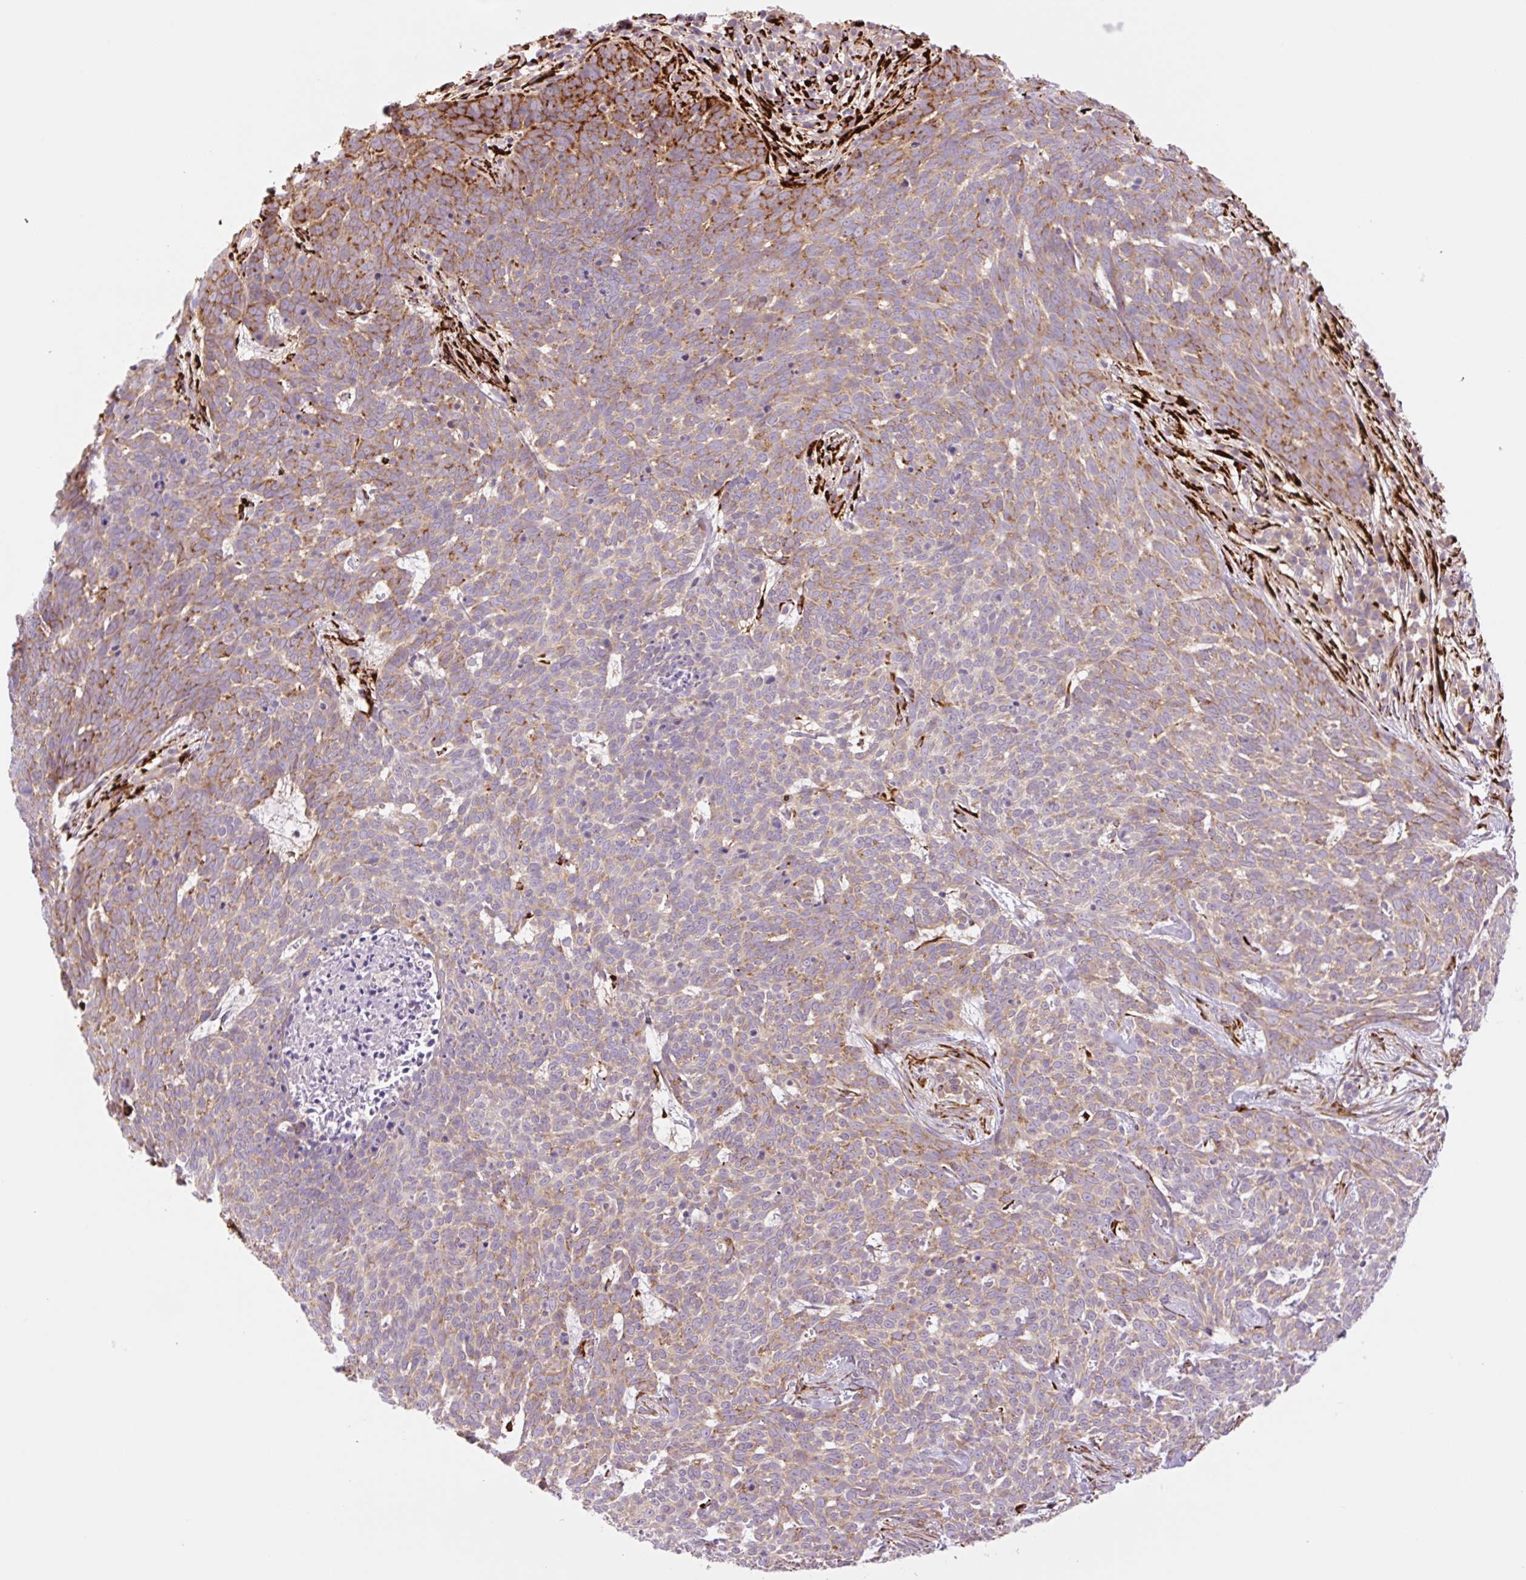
{"staining": {"intensity": "moderate", "quantity": "25%-75%", "location": "cytoplasmic/membranous"}, "tissue": "skin cancer", "cell_type": "Tumor cells", "image_type": "cancer", "snomed": [{"axis": "morphology", "description": "Basal cell carcinoma"}, {"axis": "topography", "description": "Skin"}], "caption": "The histopathology image demonstrates staining of skin cancer, revealing moderate cytoplasmic/membranous protein staining (brown color) within tumor cells.", "gene": "COL5A1", "patient": {"sex": "female", "age": 93}}